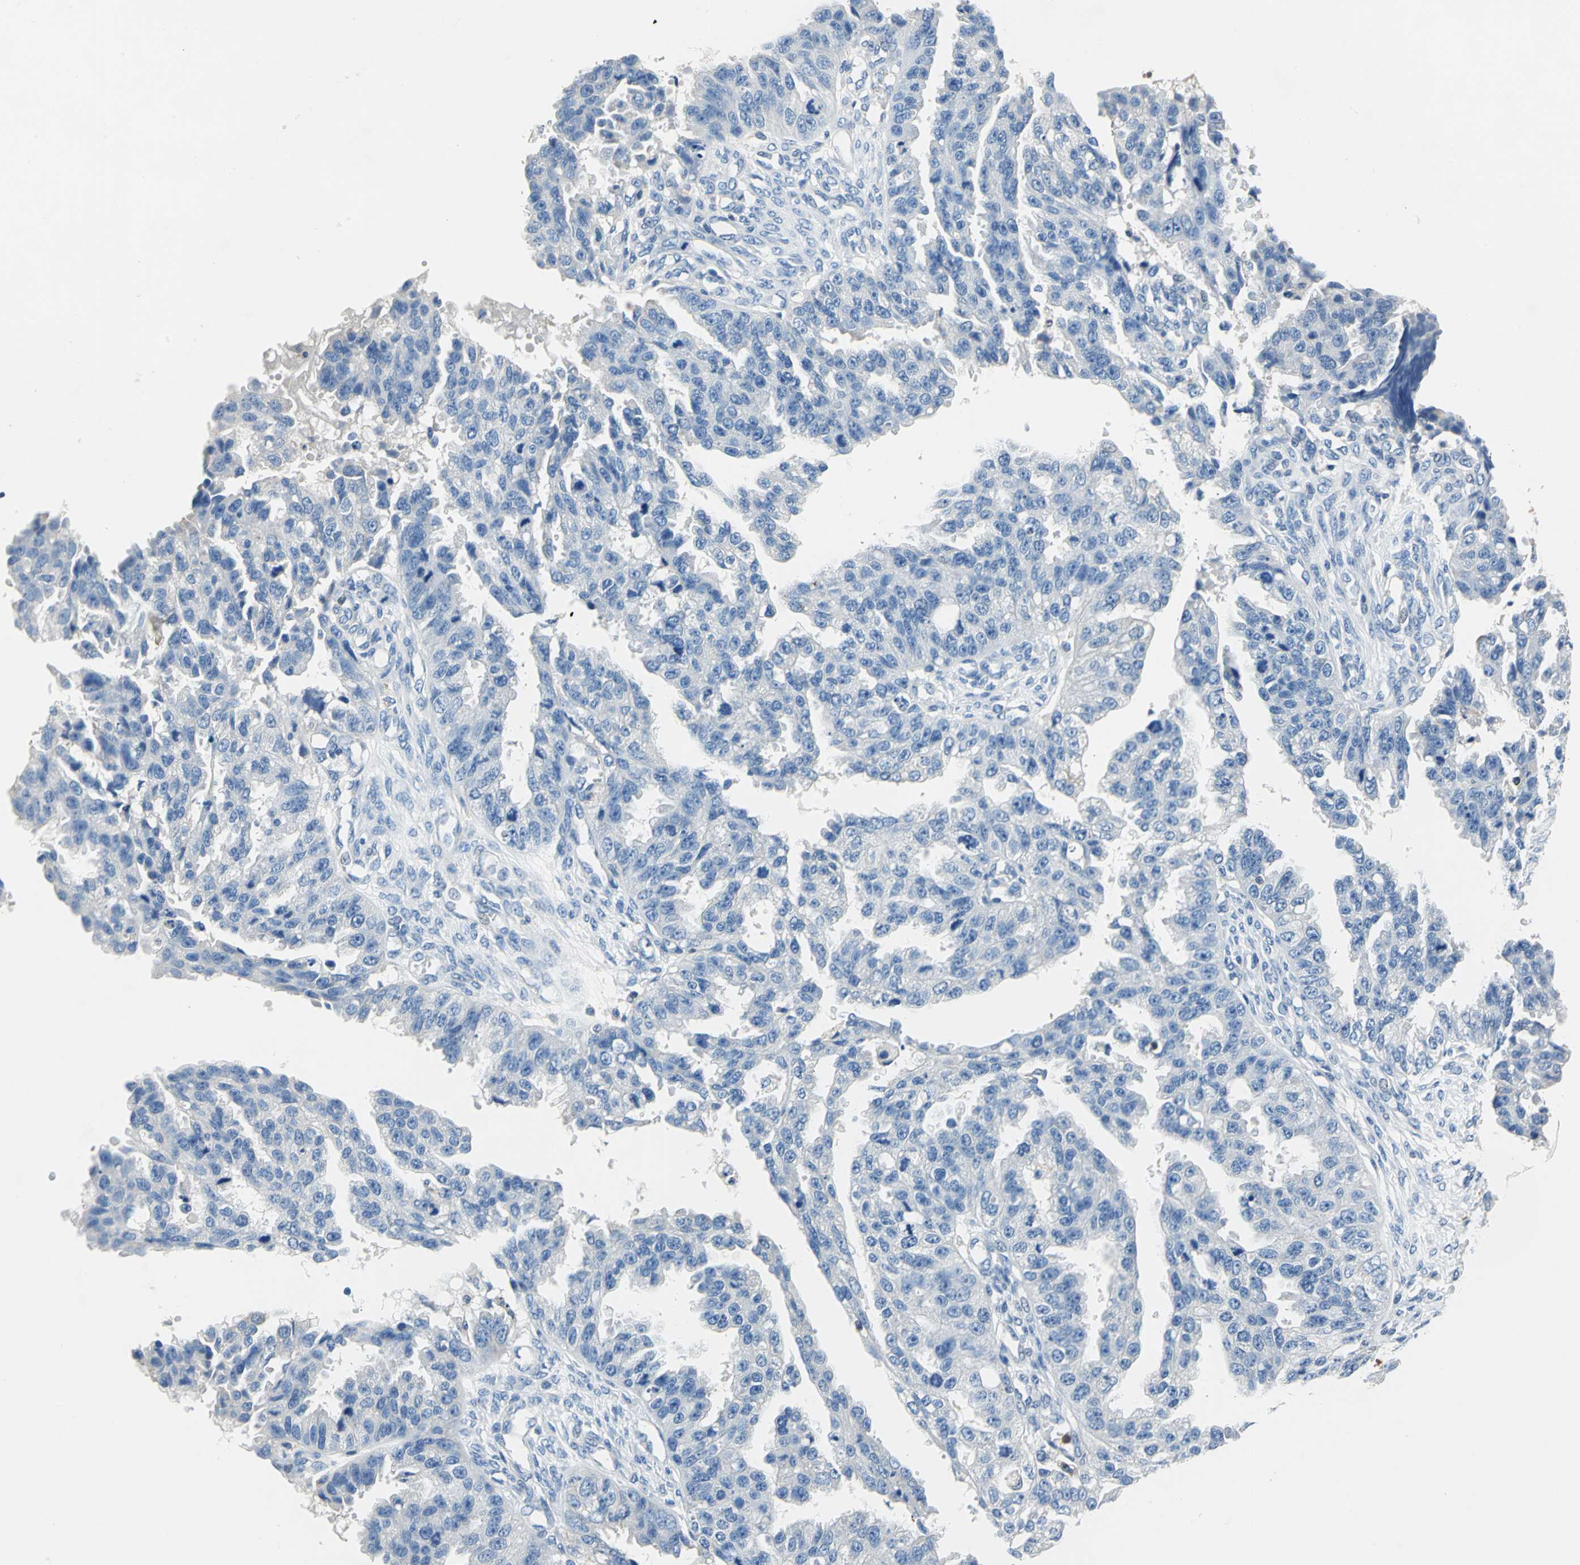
{"staining": {"intensity": "negative", "quantity": "none", "location": "none"}, "tissue": "ovarian cancer", "cell_type": "Tumor cells", "image_type": "cancer", "snomed": [{"axis": "morphology", "description": "Carcinoma, NOS"}, {"axis": "topography", "description": "Soft tissue"}, {"axis": "topography", "description": "Ovary"}], "caption": "Immunohistochemical staining of ovarian carcinoma demonstrates no significant expression in tumor cells.", "gene": "SEPTIN6", "patient": {"sex": "female", "age": 54}}